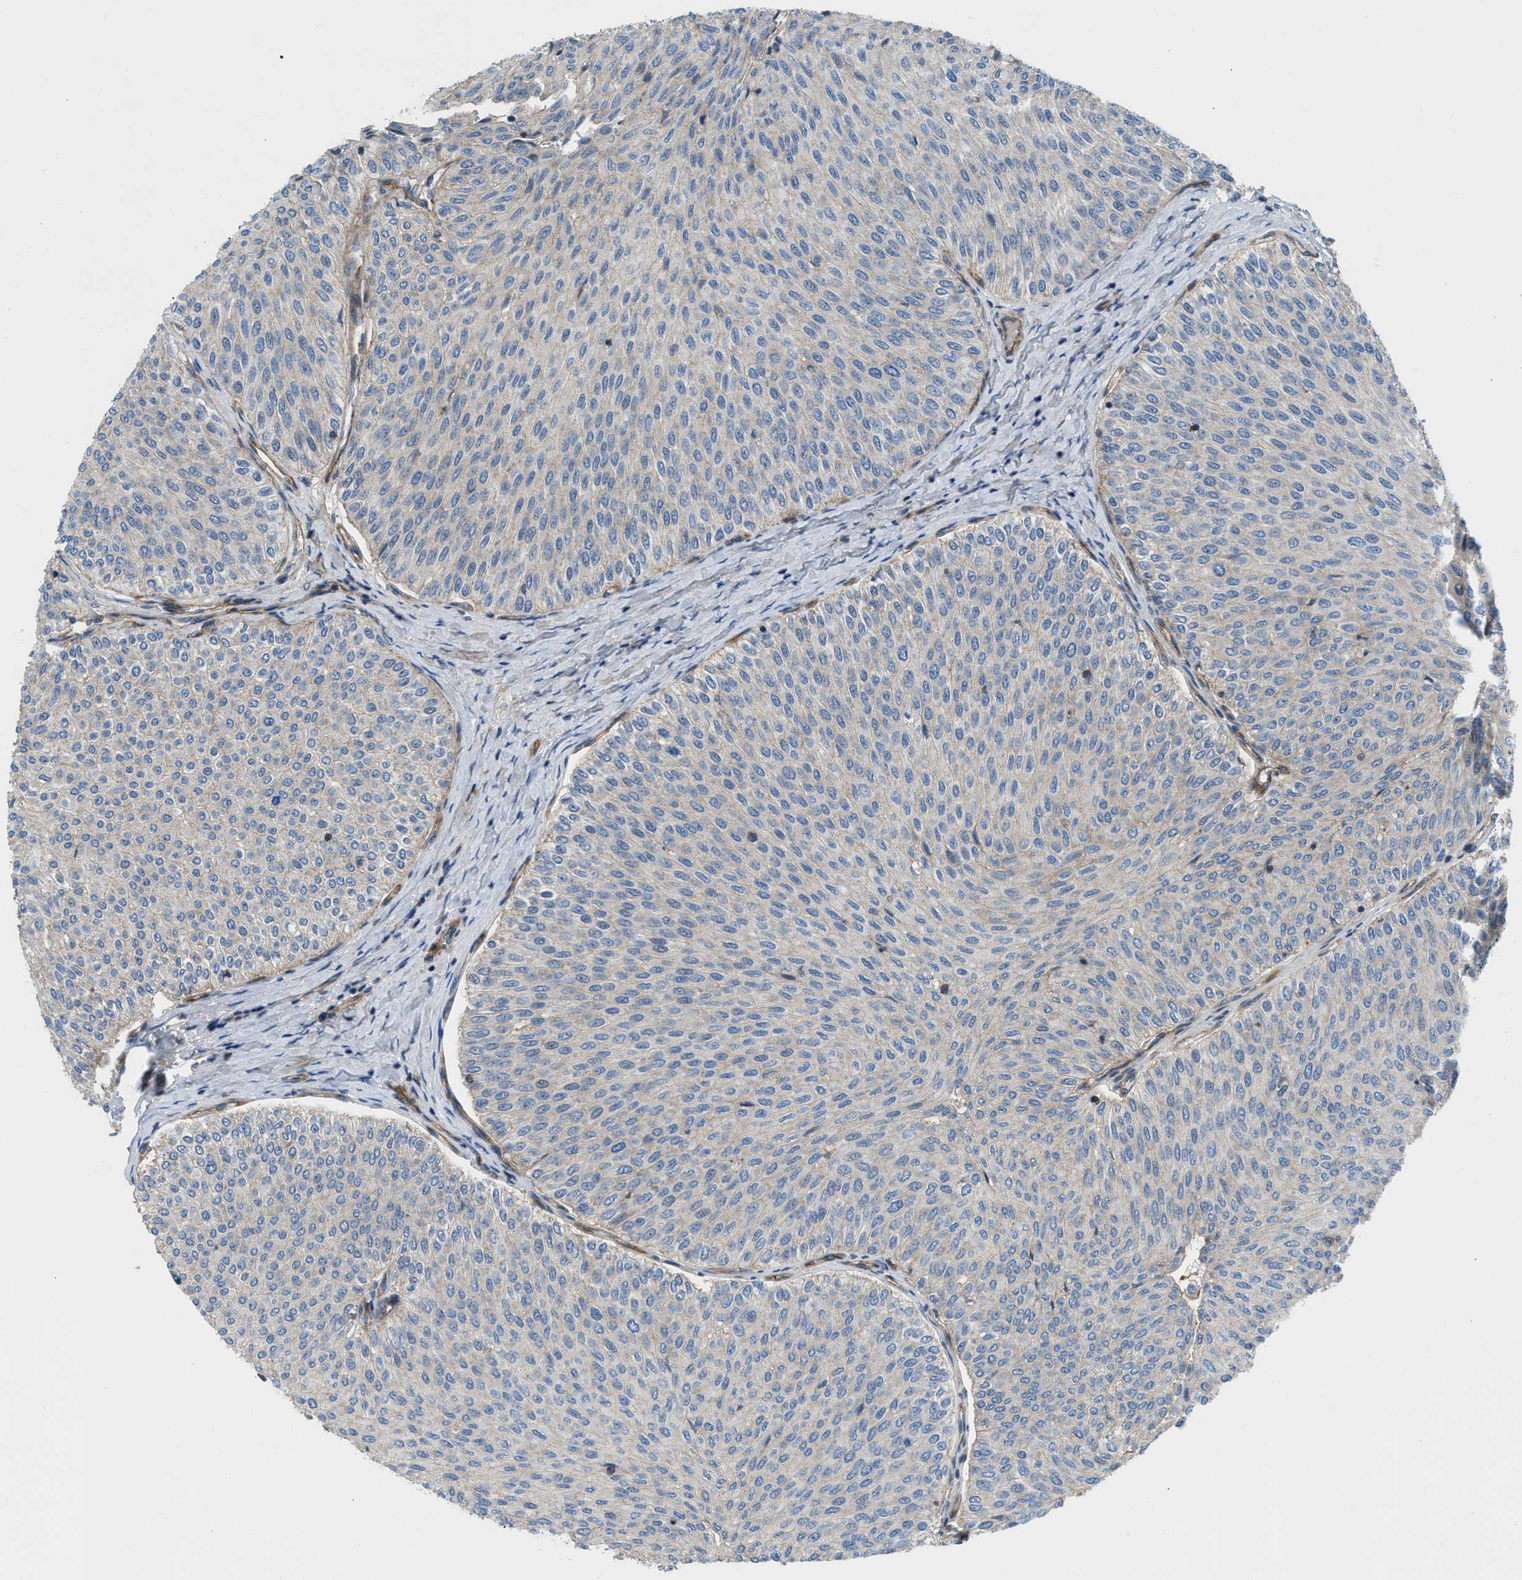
{"staining": {"intensity": "negative", "quantity": "none", "location": "none"}, "tissue": "urothelial cancer", "cell_type": "Tumor cells", "image_type": "cancer", "snomed": [{"axis": "morphology", "description": "Urothelial carcinoma, Low grade"}, {"axis": "topography", "description": "Urinary bladder"}], "caption": "Human low-grade urothelial carcinoma stained for a protein using immunohistochemistry (IHC) reveals no expression in tumor cells.", "gene": "NYNRIN", "patient": {"sex": "male", "age": 78}}